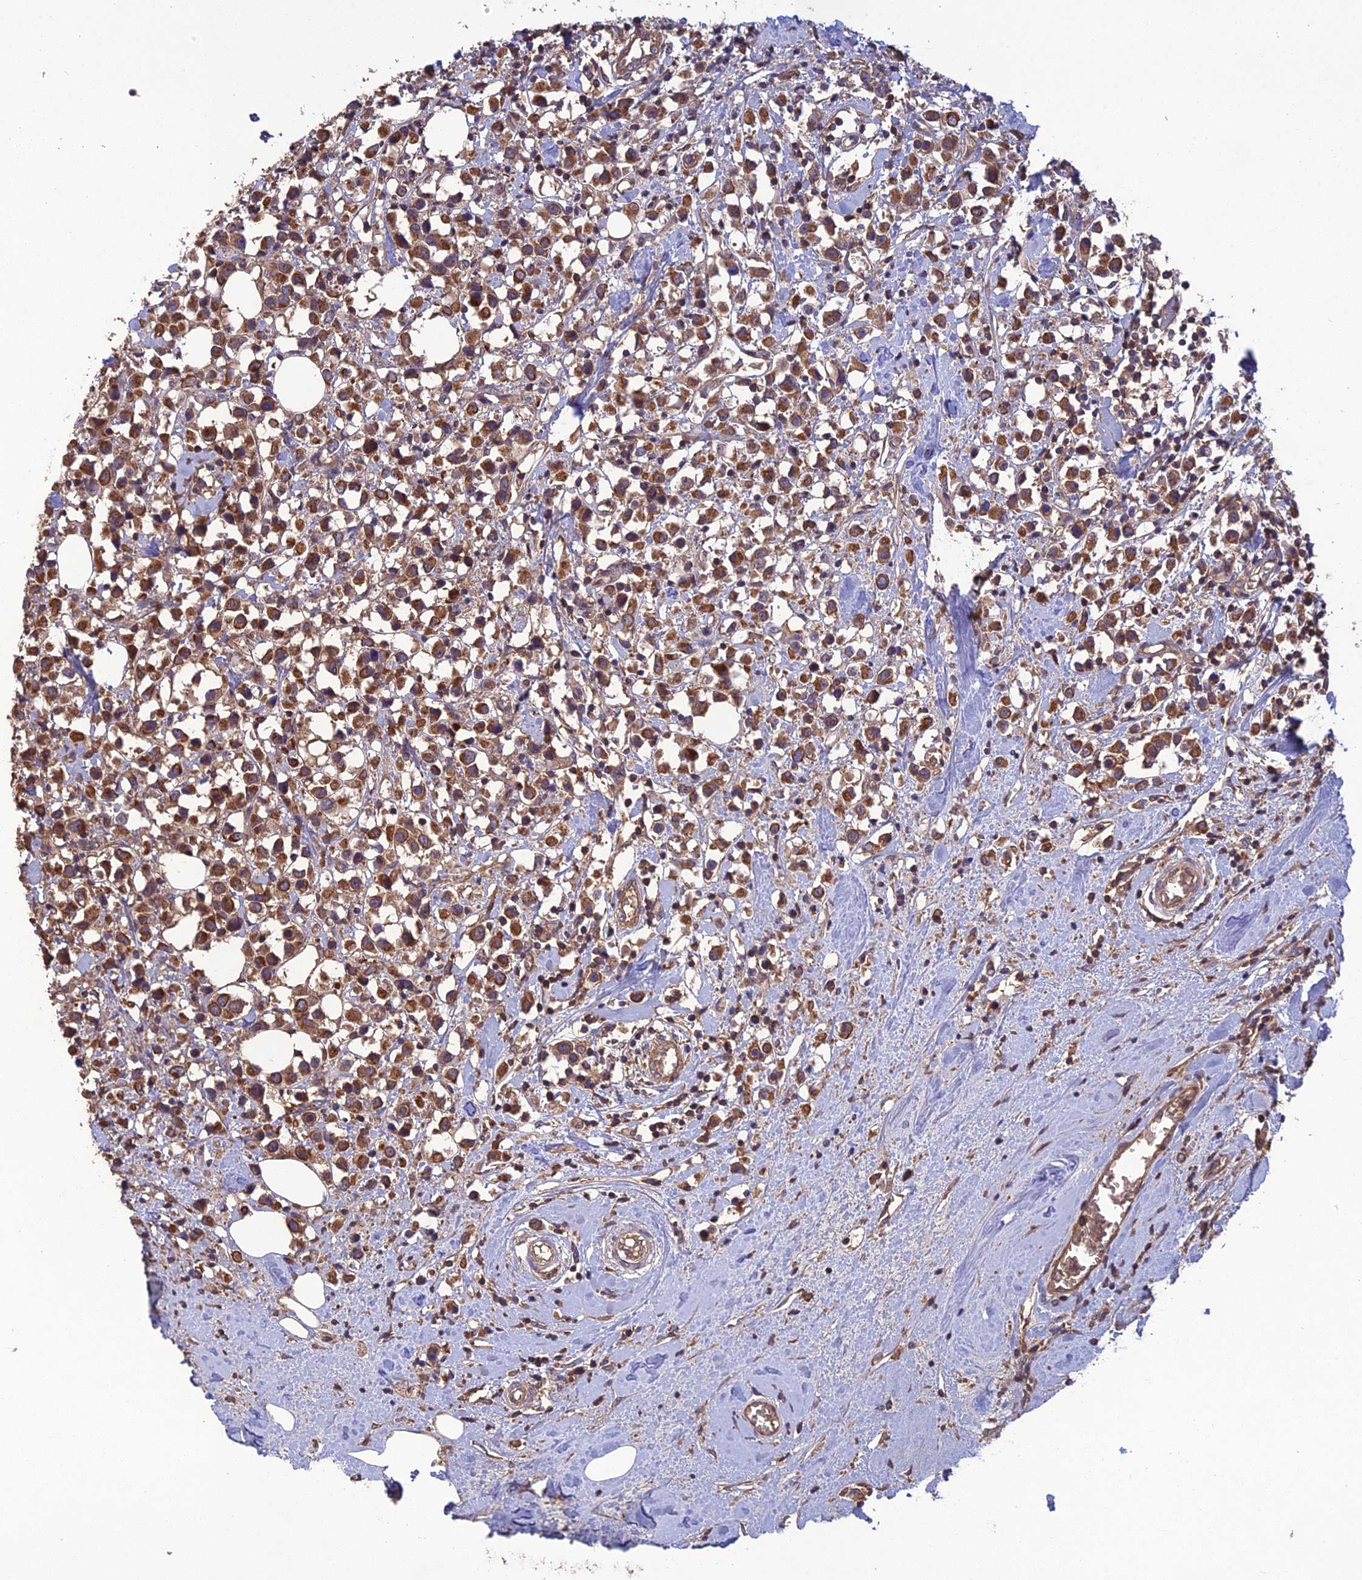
{"staining": {"intensity": "moderate", "quantity": ">75%", "location": "cytoplasmic/membranous"}, "tissue": "breast cancer", "cell_type": "Tumor cells", "image_type": "cancer", "snomed": [{"axis": "morphology", "description": "Duct carcinoma"}, {"axis": "topography", "description": "Breast"}], "caption": "Moderate cytoplasmic/membranous protein staining is appreciated in about >75% of tumor cells in invasive ductal carcinoma (breast). (DAB = brown stain, brightfield microscopy at high magnification).", "gene": "GALR2", "patient": {"sex": "female", "age": 61}}